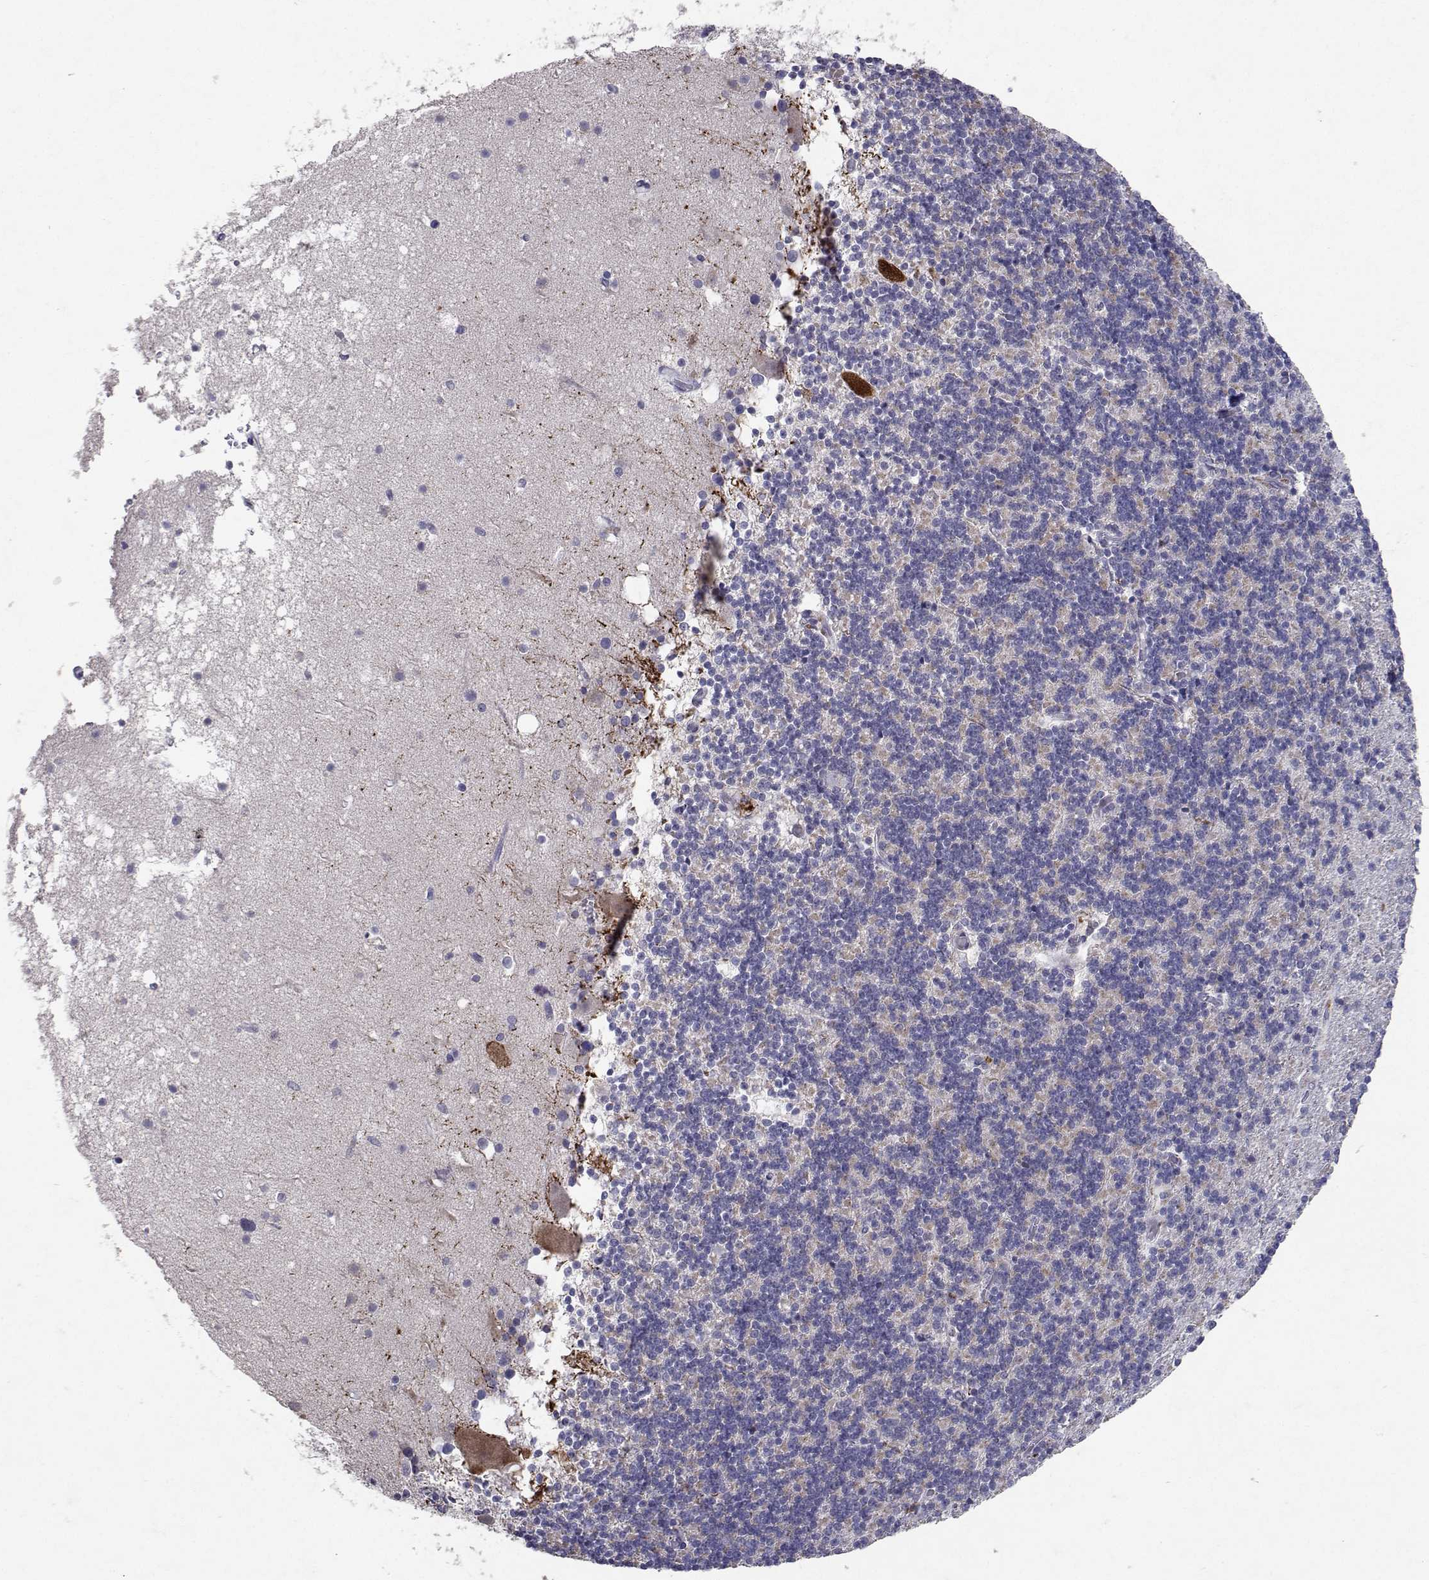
{"staining": {"intensity": "weak", "quantity": "<25%", "location": "cytoplasmic/membranous"}, "tissue": "cerebellum", "cell_type": "Cells in granular layer", "image_type": "normal", "snomed": [{"axis": "morphology", "description": "Normal tissue, NOS"}, {"axis": "topography", "description": "Cerebellum"}], "caption": "High magnification brightfield microscopy of benign cerebellum stained with DAB (brown) and counterstained with hematoxylin (blue): cells in granular layer show no significant positivity.", "gene": "RBPJL", "patient": {"sex": "male", "age": 70}}